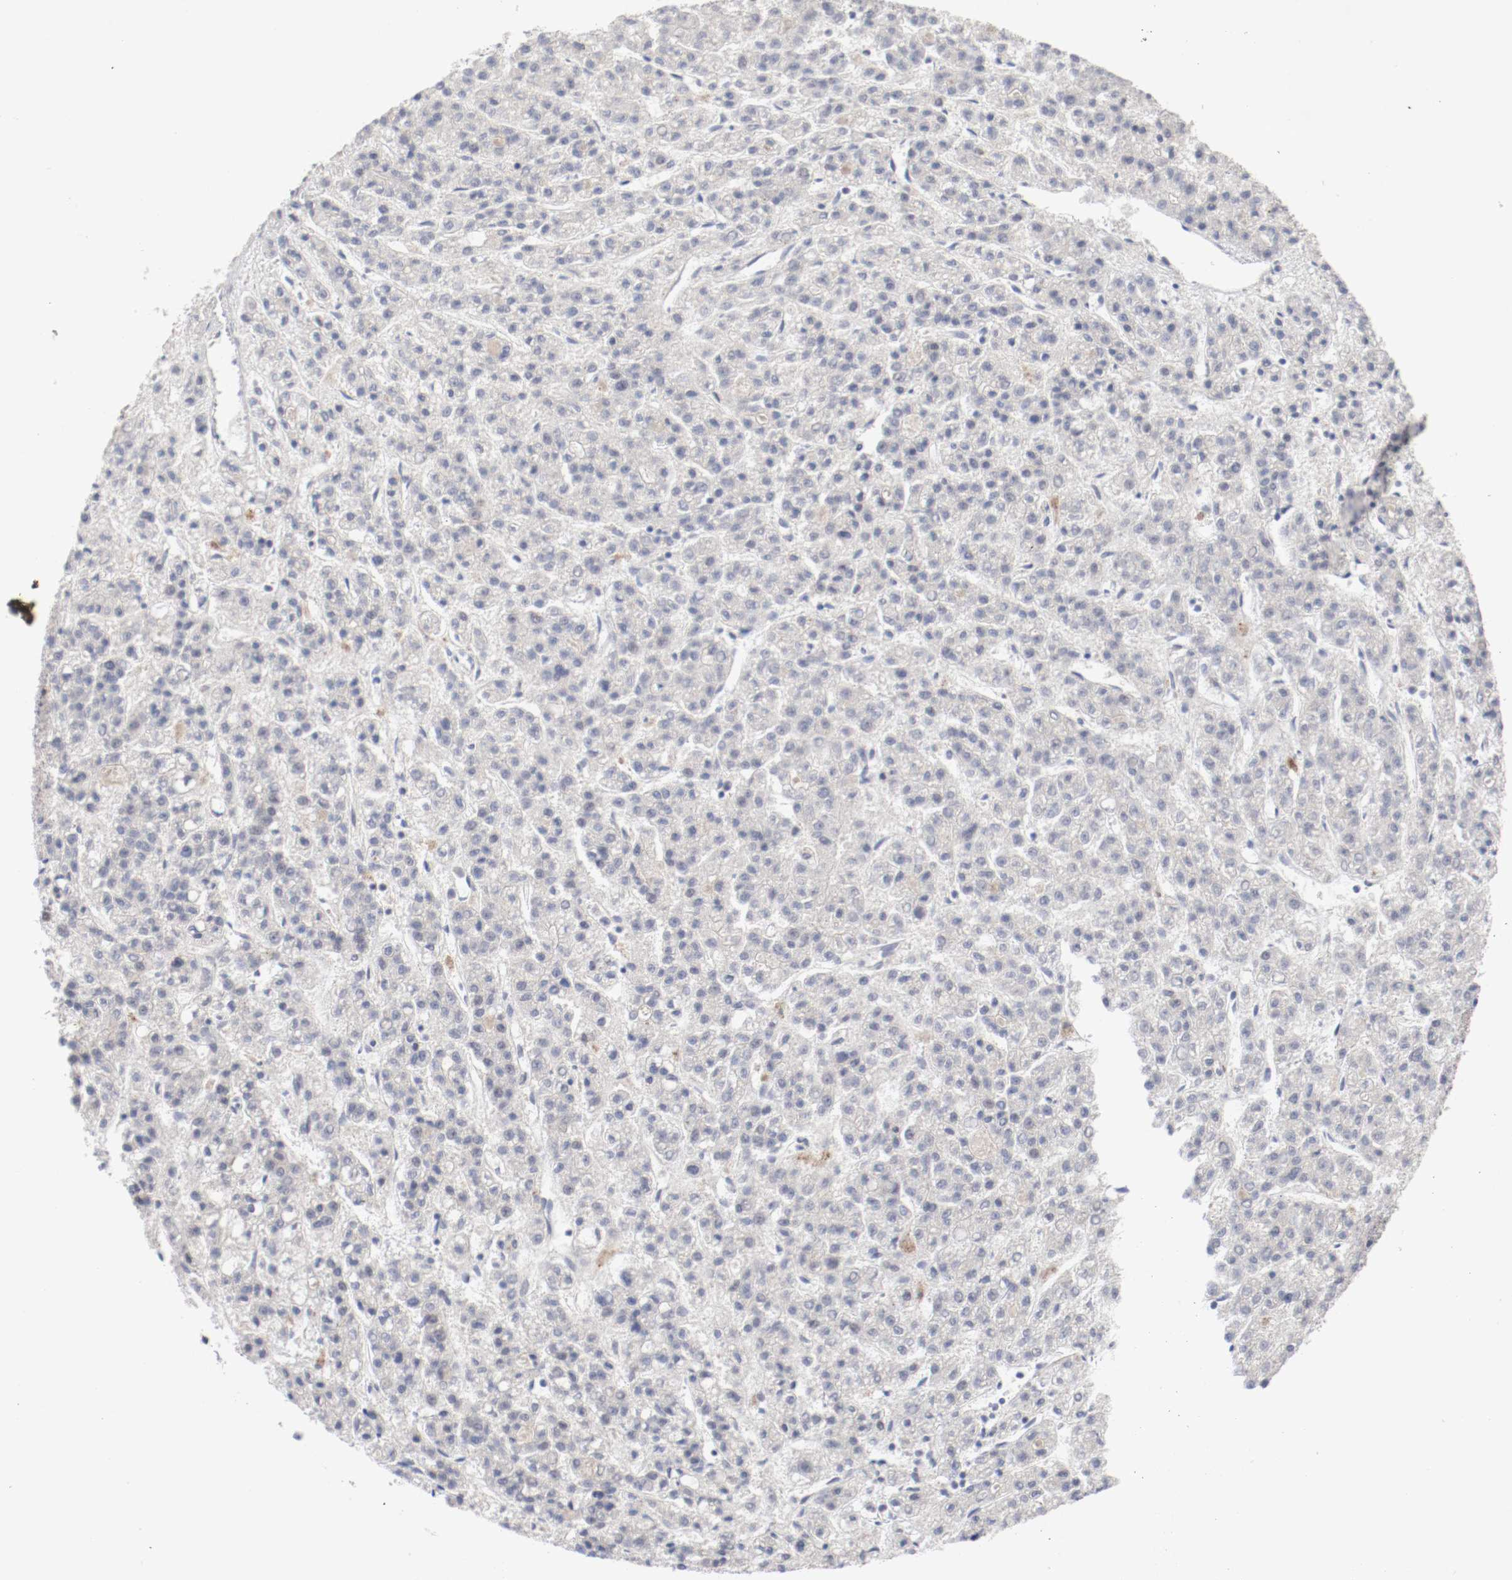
{"staining": {"intensity": "negative", "quantity": "none", "location": "none"}, "tissue": "liver cancer", "cell_type": "Tumor cells", "image_type": "cancer", "snomed": [{"axis": "morphology", "description": "Carcinoma, Hepatocellular, NOS"}, {"axis": "topography", "description": "Liver"}], "caption": "High magnification brightfield microscopy of hepatocellular carcinoma (liver) stained with DAB (3,3'-diaminobenzidine) (brown) and counterstained with hematoxylin (blue): tumor cells show no significant positivity.", "gene": "CBL", "patient": {"sex": "male", "age": 70}}